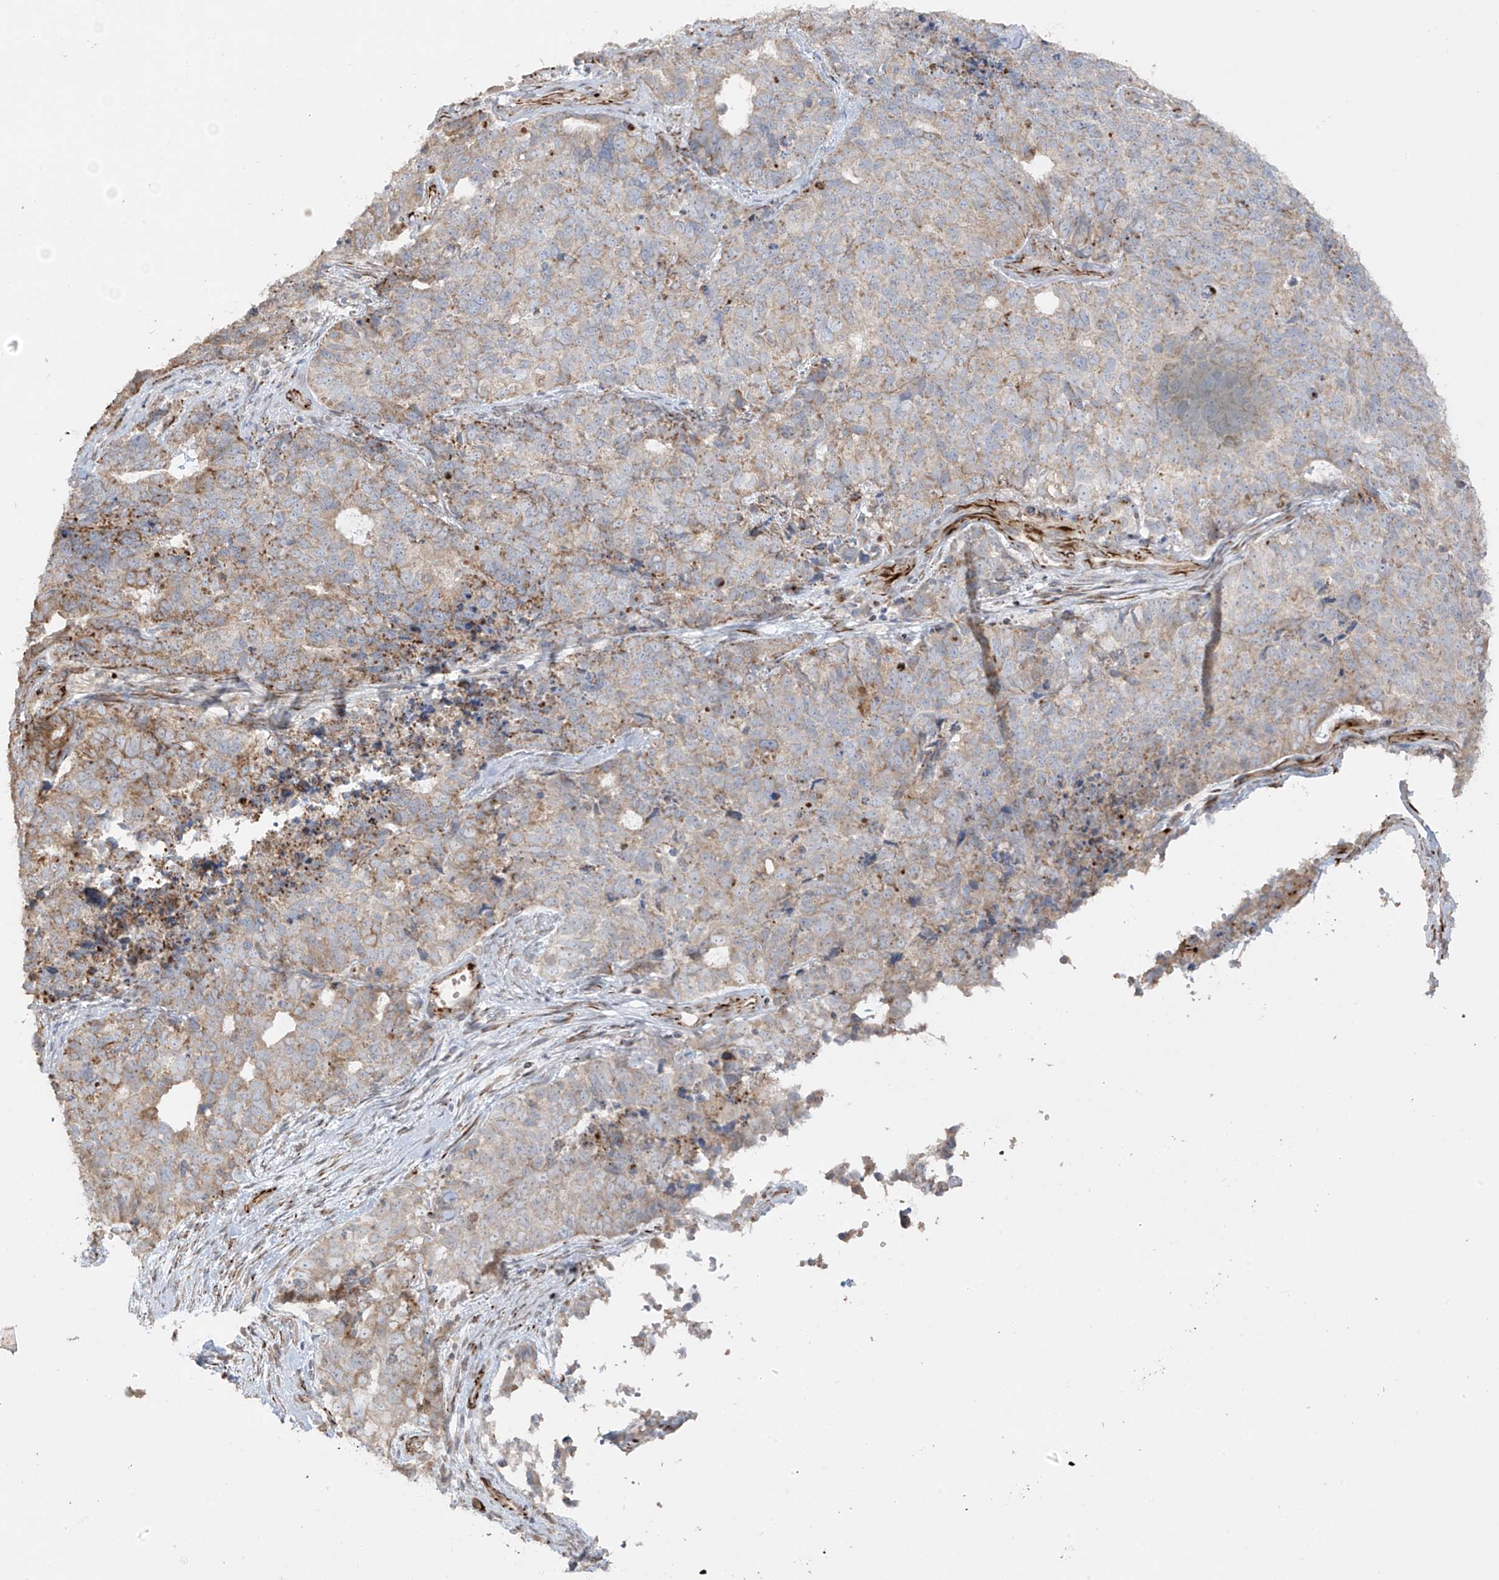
{"staining": {"intensity": "weak", "quantity": "25%-75%", "location": "cytoplasmic/membranous"}, "tissue": "cervical cancer", "cell_type": "Tumor cells", "image_type": "cancer", "snomed": [{"axis": "morphology", "description": "Squamous cell carcinoma, NOS"}, {"axis": "topography", "description": "Cervix"}], "caption": "This photomicrograph exhibits immunohistochemistry (IHC) staining of human cervical cancer (squamous cell carcinoma), with low weak cytoplasmic/membranous positivity in approximately 25%-75% of tumor cells.", "gene": "DCDC2", "patient": {"sex": "female", "age": 63}}